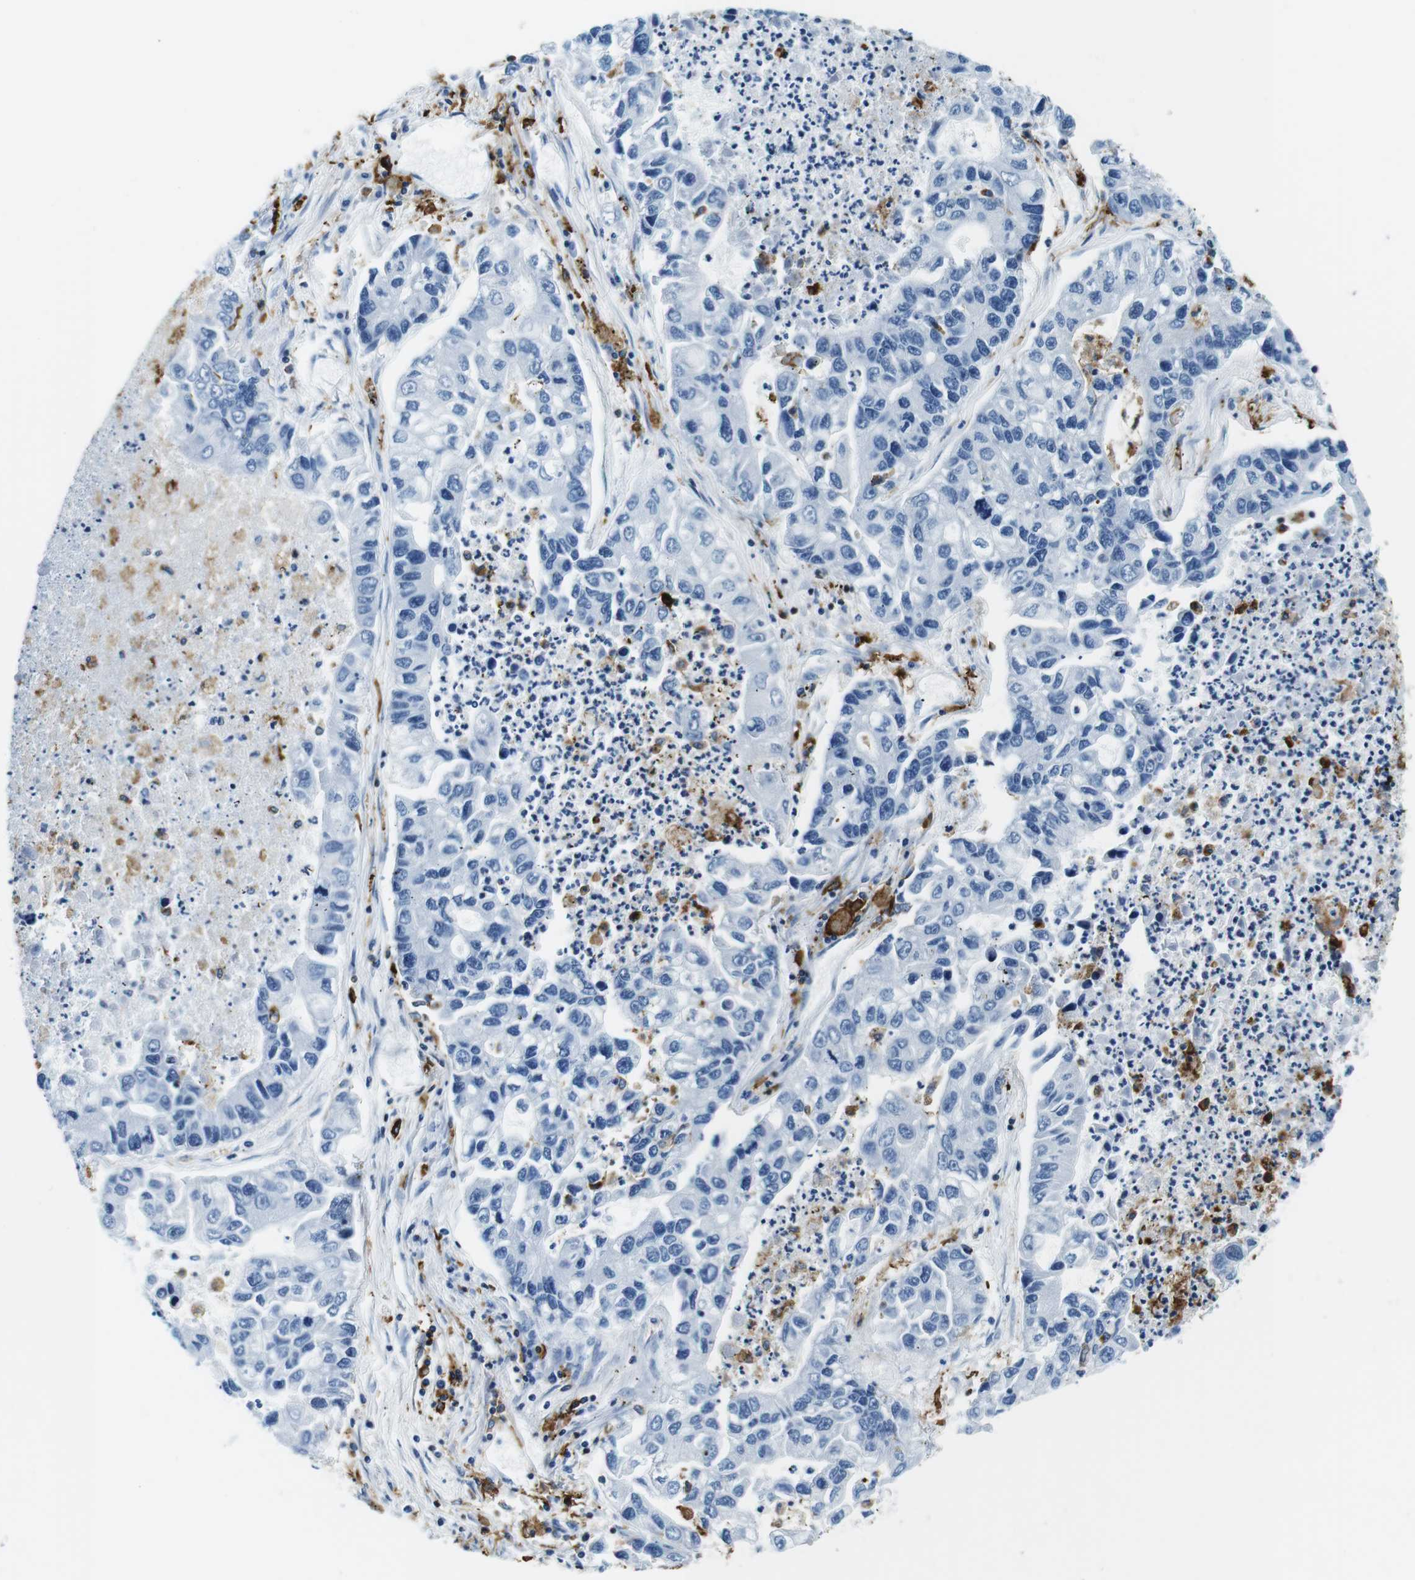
{"staining": {"intensity": "negative", "quantity": "none", "location": "none"}, "tissue": "lung cancer", "cell_type": "Tumor cells", "image_type": "cancer", "snomed": [{"axis": "morphology", "description": "Adenocarcinoma, NOS"}, {"axis": "topography", "description": "Lung"}], "caption": "A high-resolution micrograph shows immunohistochemistry (IHC) staining of lung cancer, which reveals no significant positivity in tumor cells.", "gene": "HLA-DRB1", "patient": {"sex": "female", "age": 51}}